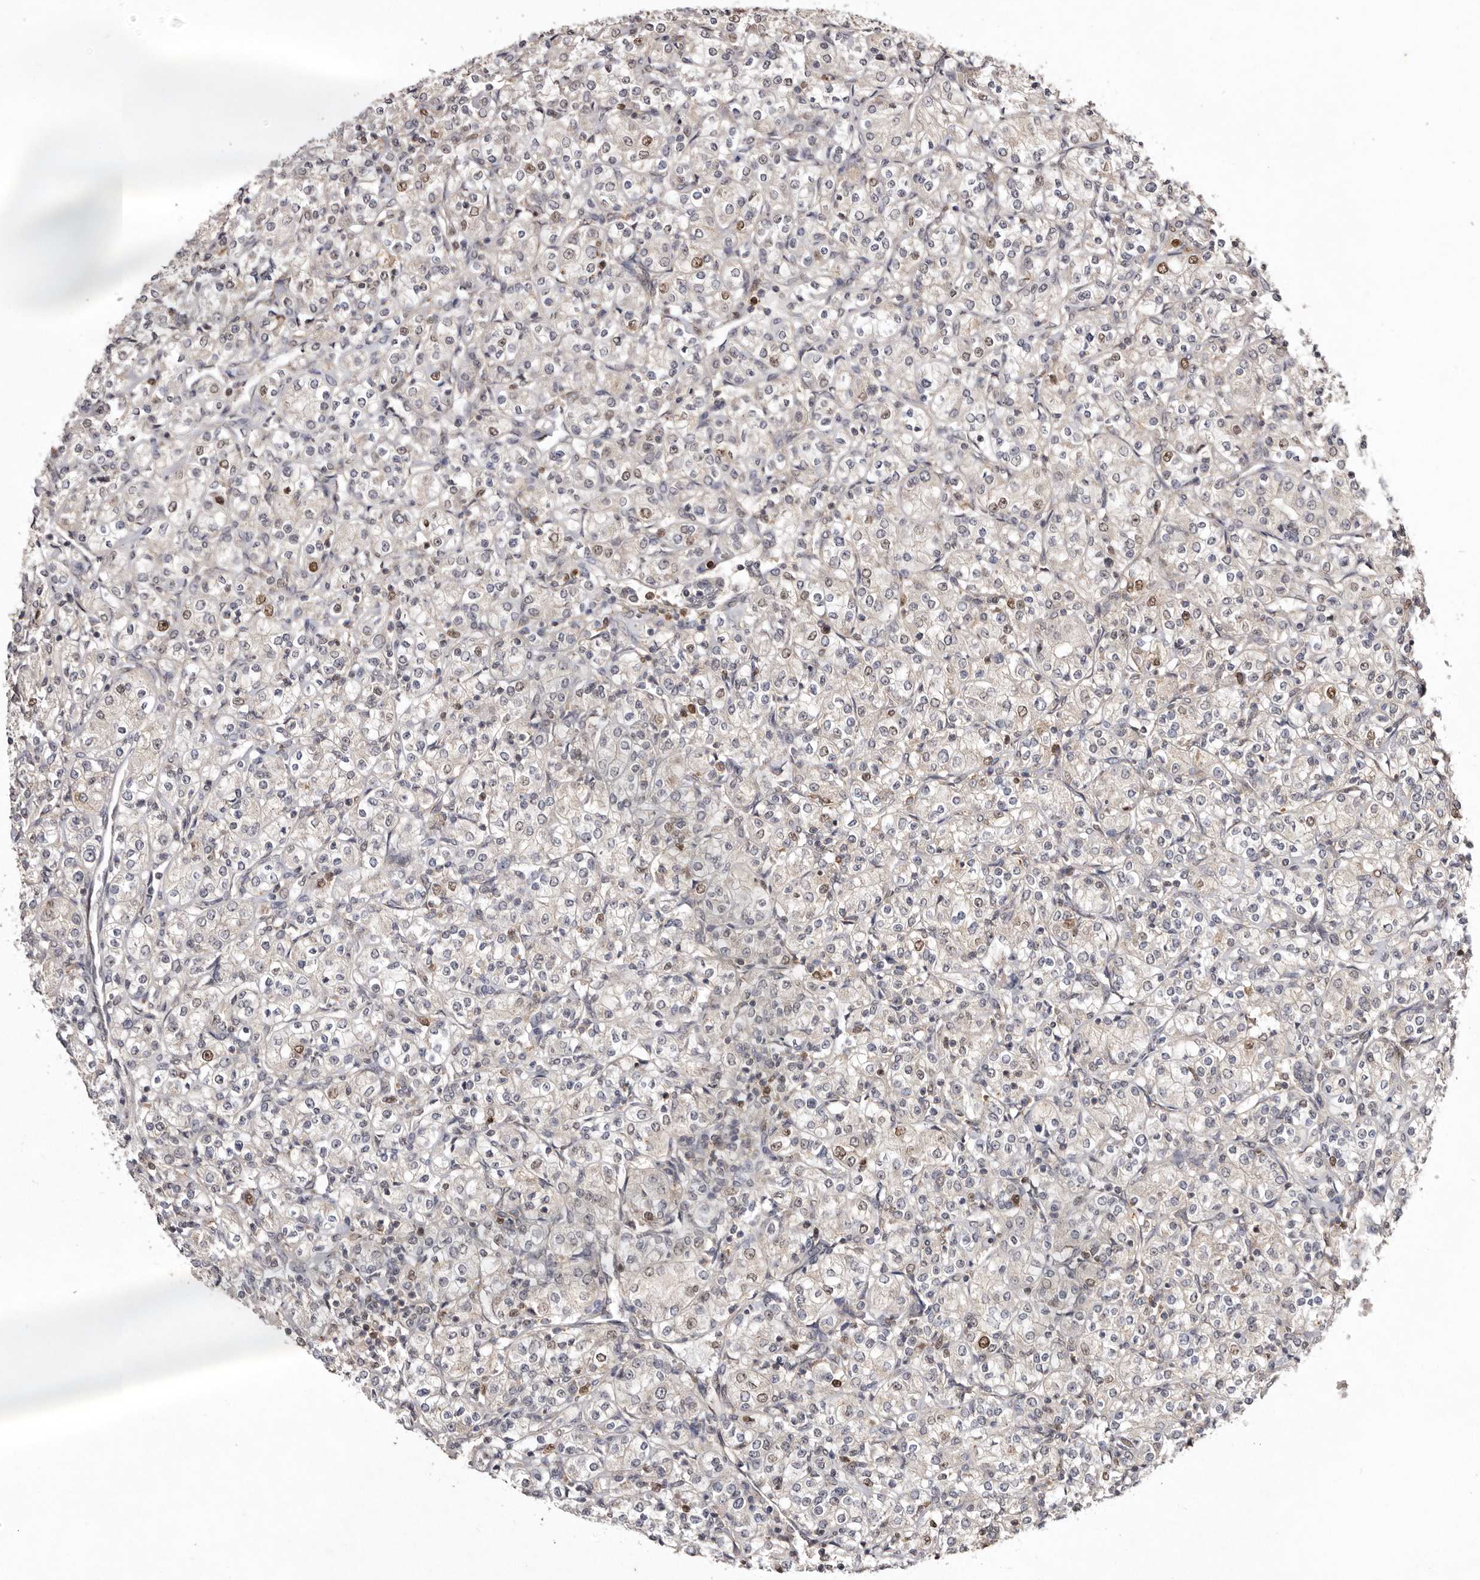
{"staining": {"intensity": "moderate", "quantity": "<25%", "location": "nuclear"}, "tissue": "renal cancer", "cell_type": "Tumor cells", "image_type": "cancer", "snomed": [{"axis": "morphology", "description": "Adenocarcinoma, NOS"}, {"axis": "topography", "description": "Kidney"}], "caption": "Immunohistochemical staining of human renal cancer exhibits moderate nuclear protein staining in about <25% of tumor cells.", "gene": "NOTCH1", "patient": {"sex": "male", "age": 77}}